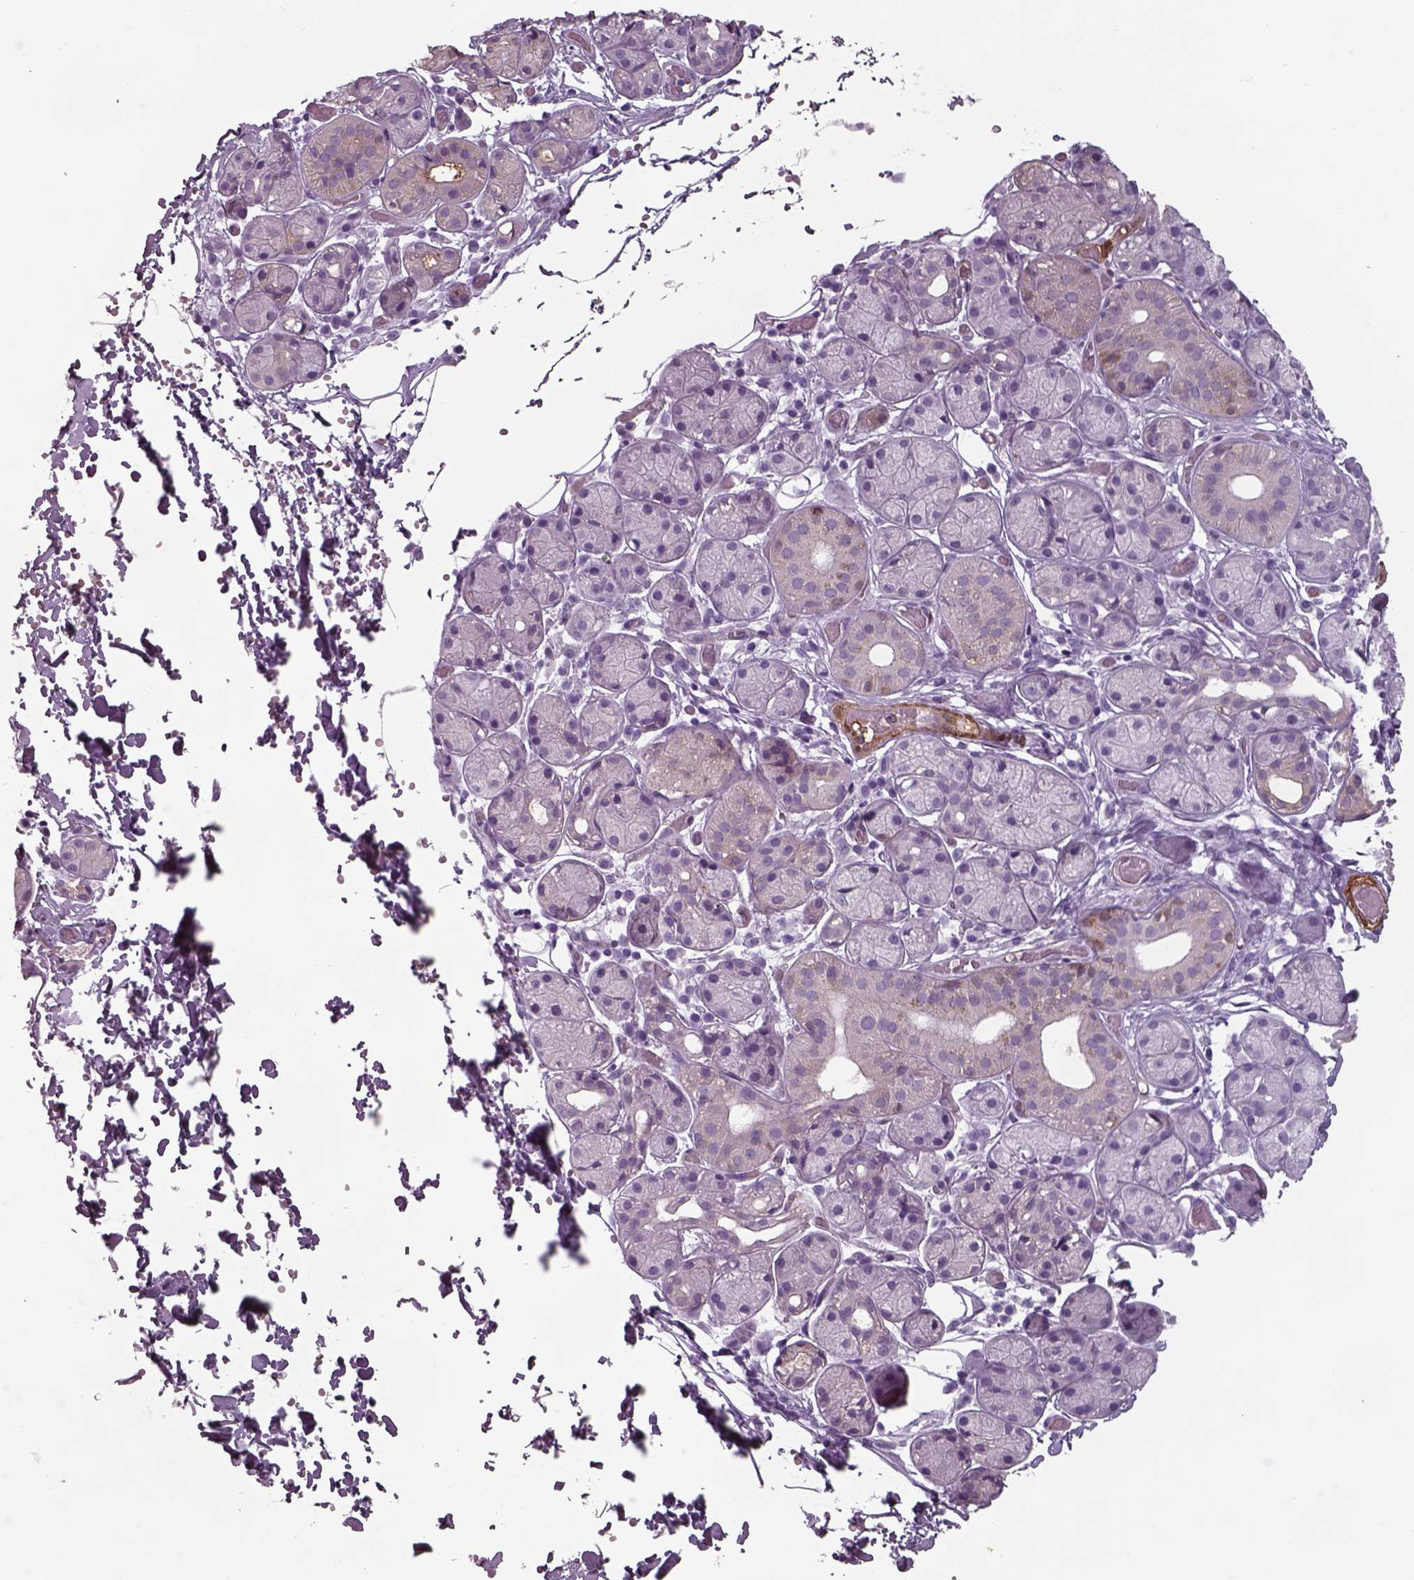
{"staining": {"intensity": "negative", "quantity": "none", "location": "none"}, "tissue": "salivary gland", "cell_type": "Glandular cells", "image_type": "normal", "snomed": [{"axis": "morphology", "description": "Normal tissue, NOS"}, {"axis": "topography", "description": "Salivary gland"}, {"axis": "topography", "description": "Peripheral nerve tissue"}], "caption": "Immunohistochemistry histopathology image of unremarkable salivary gland stained for a protein (brown), which displays no positivity in glandular cells.", "gene": "ISYNA1", "patient": {"sex": "male", "age": 71}}